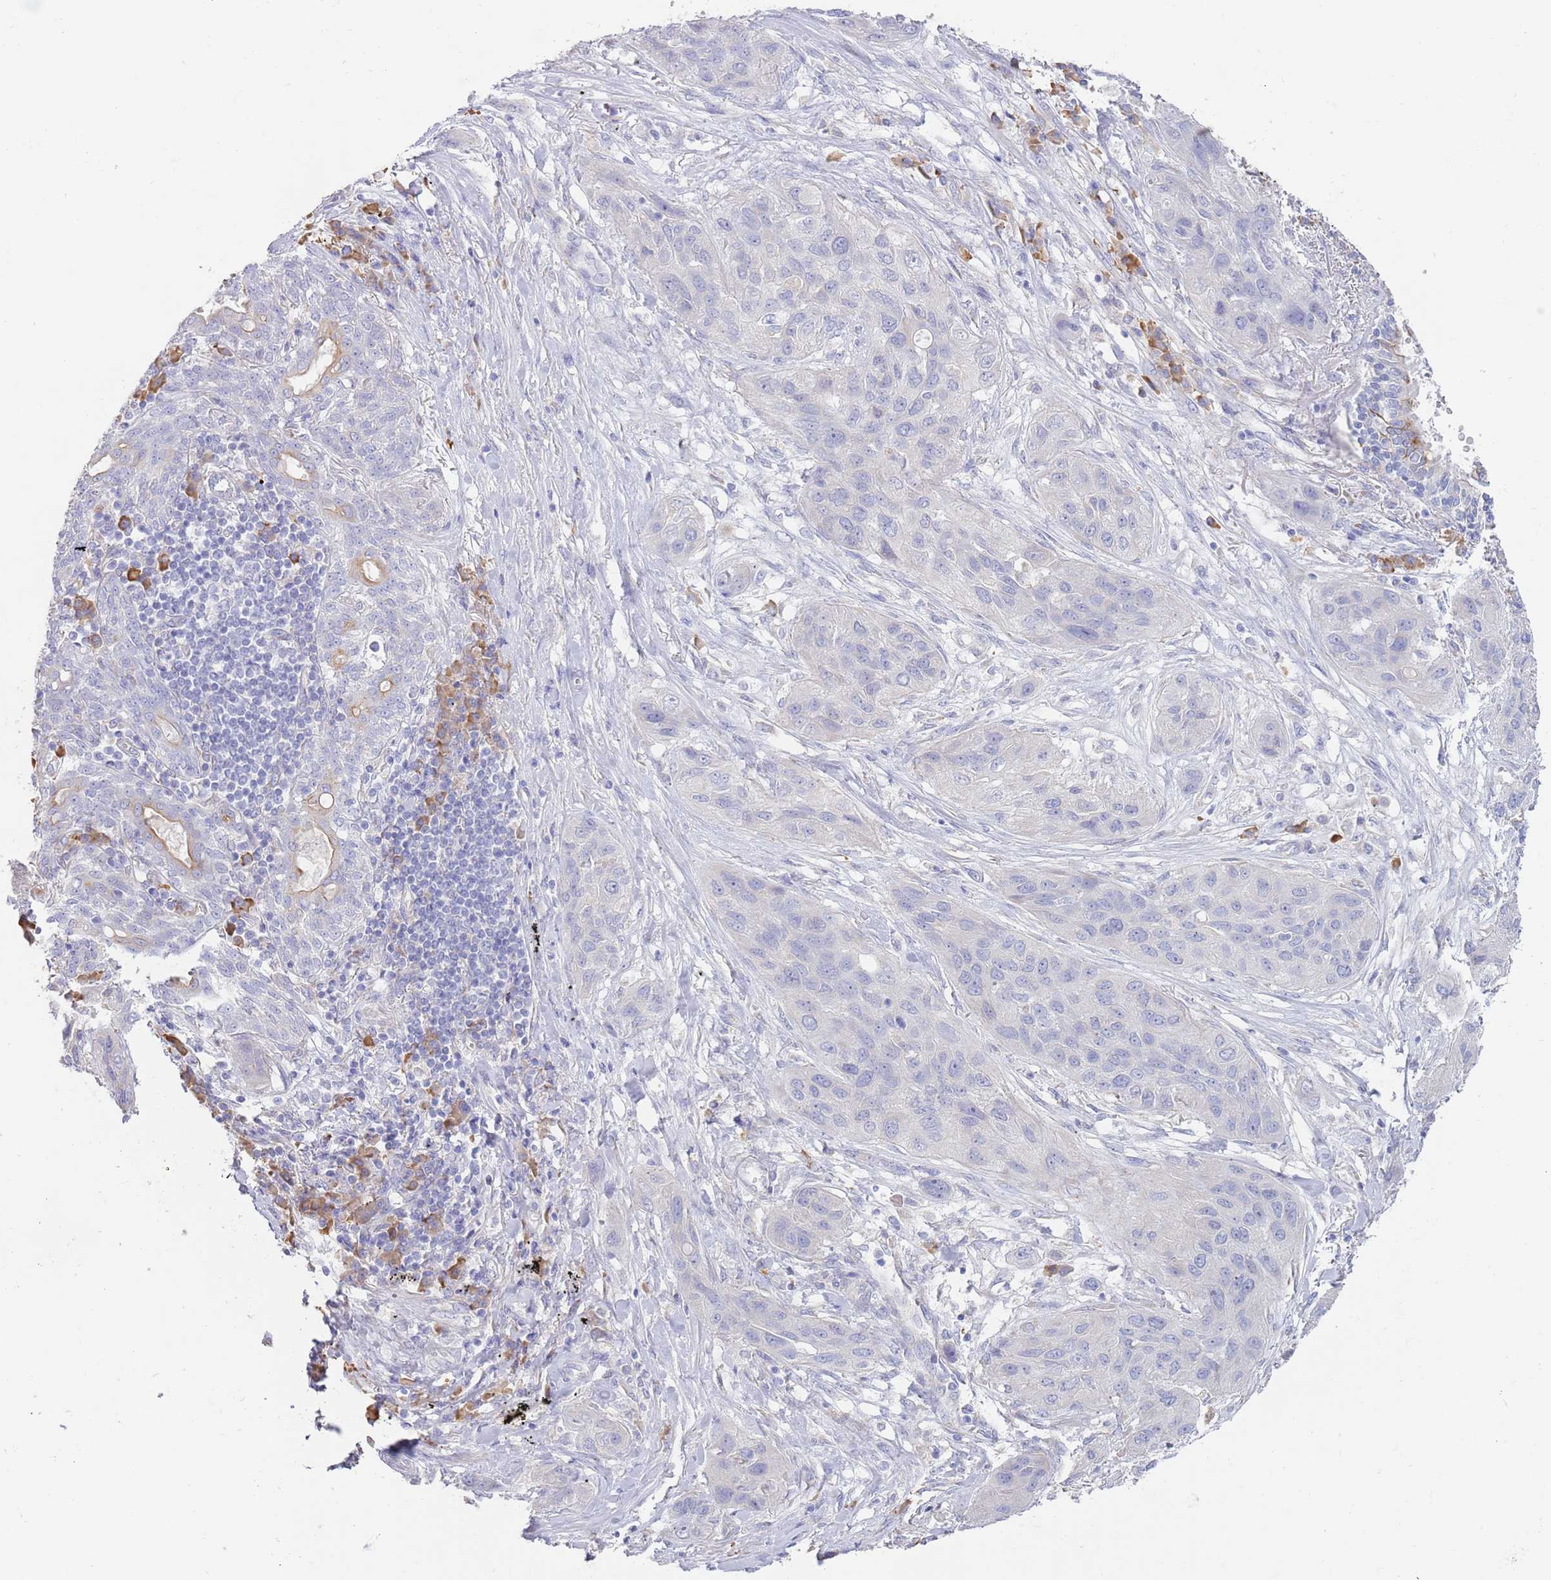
{"staining": {"intensity": "negative", "quantity": "none", "location": "none"}, "tissue": "lung cancer", "cell_type": "Tumor cells", "image_type": "cancer", "snomed": [{"axis": "morphology", "description": "Squamous cell carcinoma, NOS"}, {"axis": "topography", "description": "Lung"}], "caption": "This is an immunohistochemistry micrograph of human lung cancer. There is no expression in tumor cells.", "gene": "CCDC149", "patient": {"sex": "female", "age": 70}}